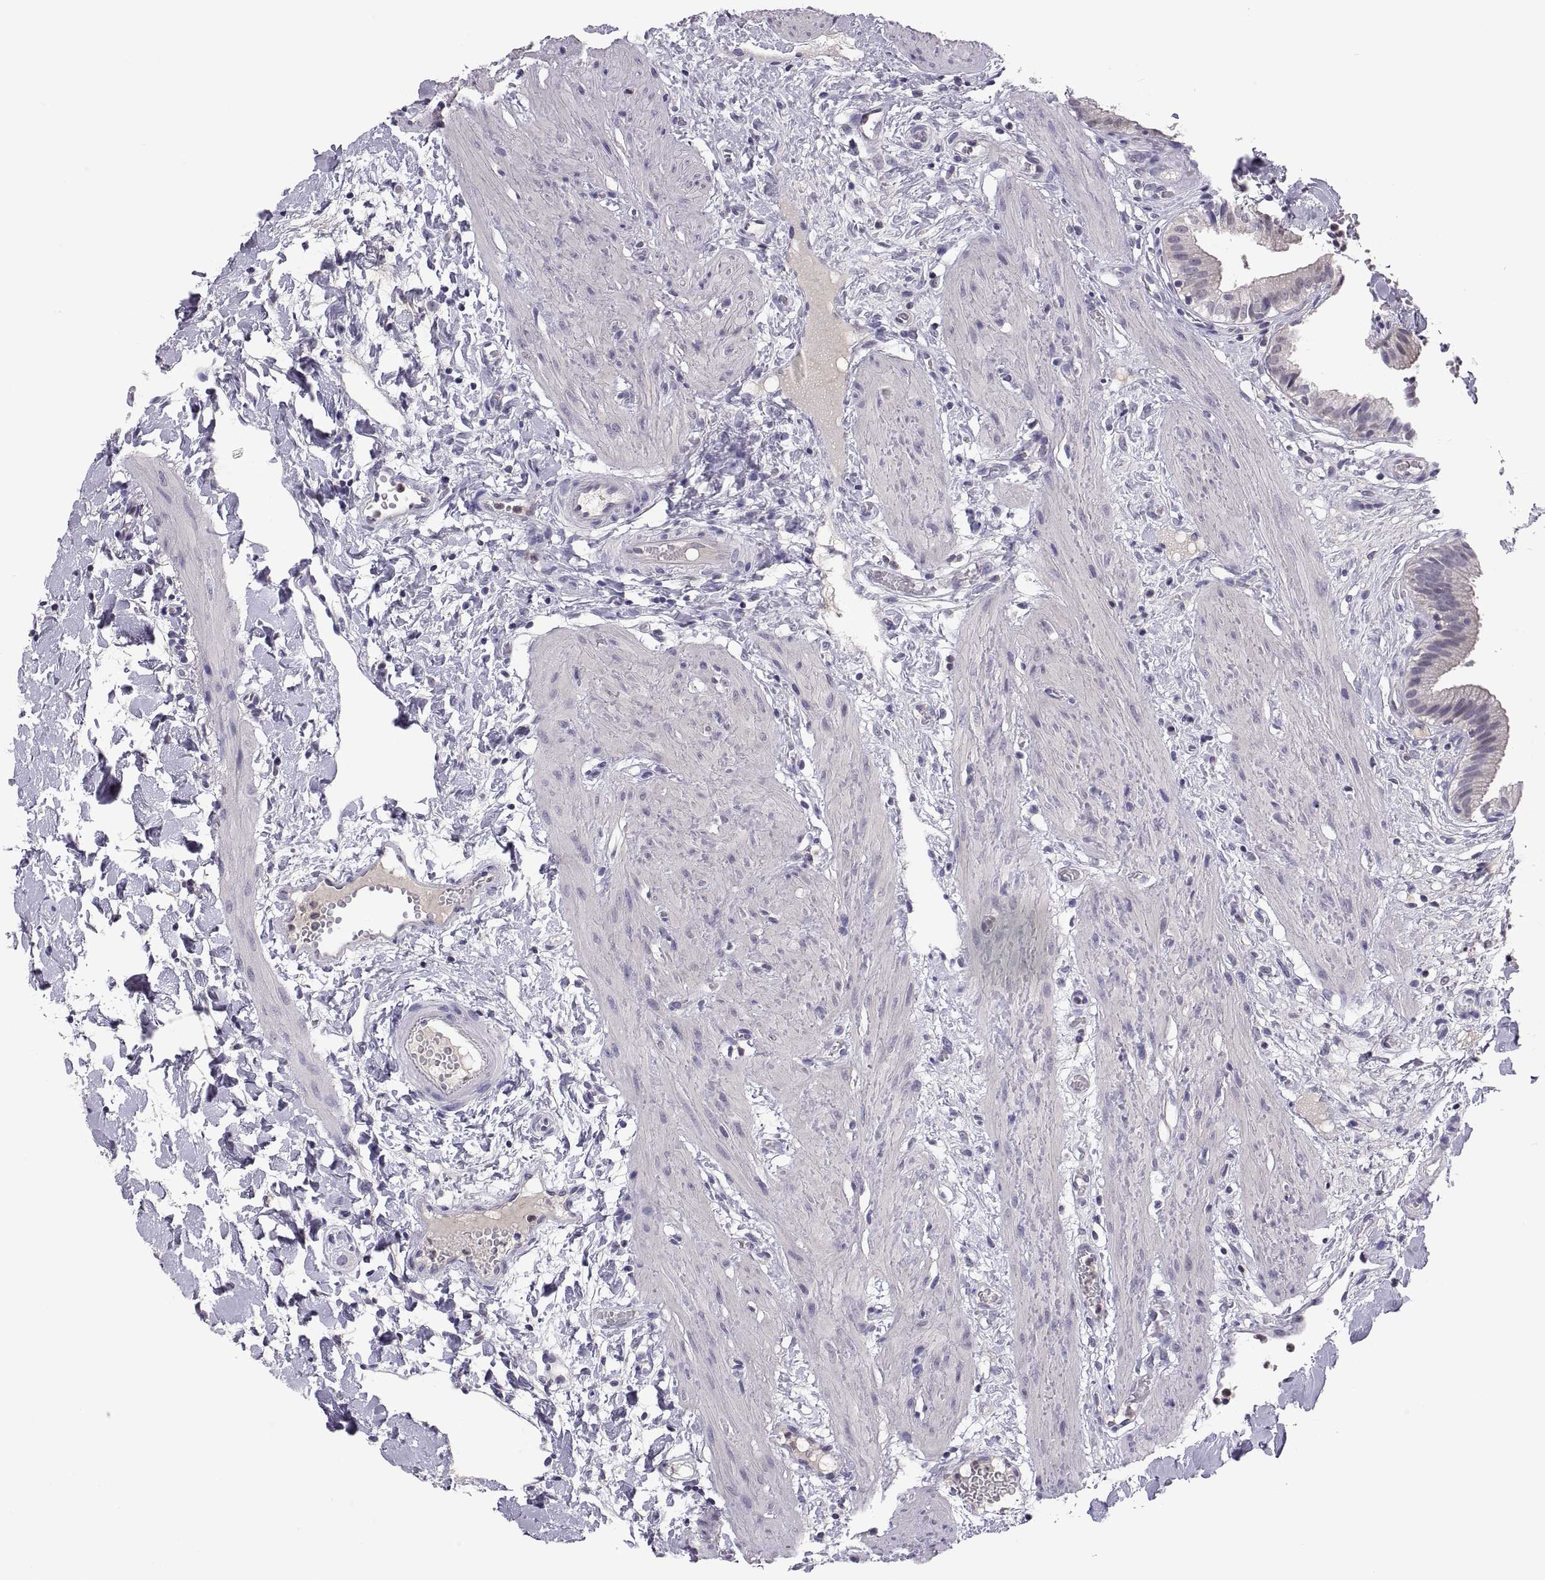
{"staining": {"intensity": "negative", "quantity": "none", "location": "none"}, "tissue": "gallbladder", "cell_type": "Glandular cells", "image_type": "normal", "snomed": [{"axis": "morphology", "description": "Normal tissue, NOS"}, {"axis": "topography", "description": "Gallbladder"}], "caption": "IHC image of unremarkable gallbladder: human gallbladder stained with DAB shows no significant protein expression in glandular cells.", "gene": "FGF9", "patient": {"sex": "female", "age": 24}}